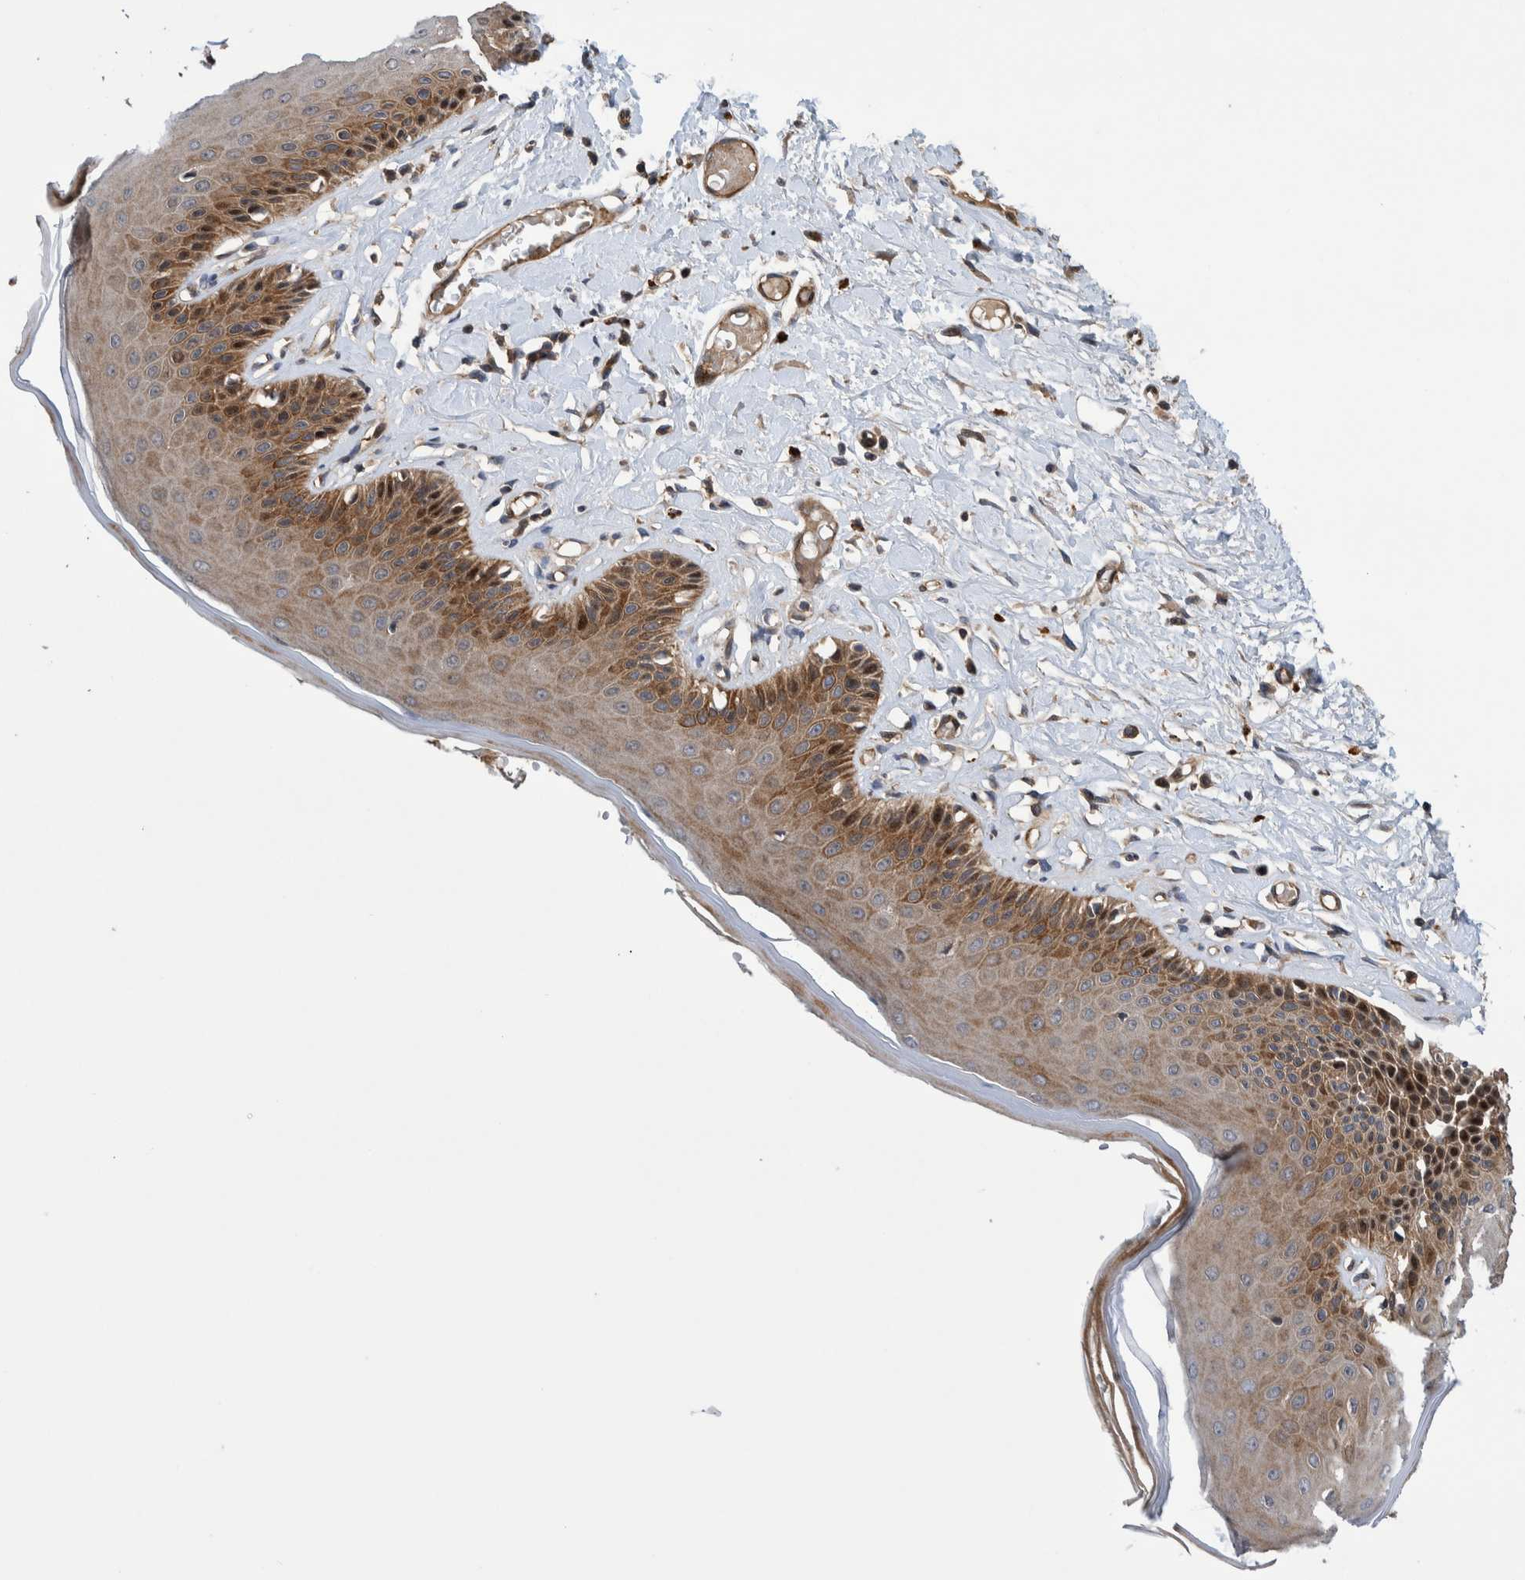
{"staining": {"intensity": "strong", "quantity": "25%-75%", "location": "cytoplasmic/membranous,nuclear"}, "tissue": "skin", "cell_type": "Epidermal cells", "image_type": "normal", "snomed": [{"axis": "morphology", "description": "Normal tissue, NOS"}, {"axis": "topography", "description": "Vulva"}], "caption": "Immunohistochemical staining of unremarkable skin displays high levels of strong cytoplasmic/membranous,nuclear expression in about 25%-75% of epidermal cells. (brown staining indicates protein expression, while blue staining denotes nuclei).", "gene": "GRPEL2", "patient": {"sex": "female", "age": 73}}